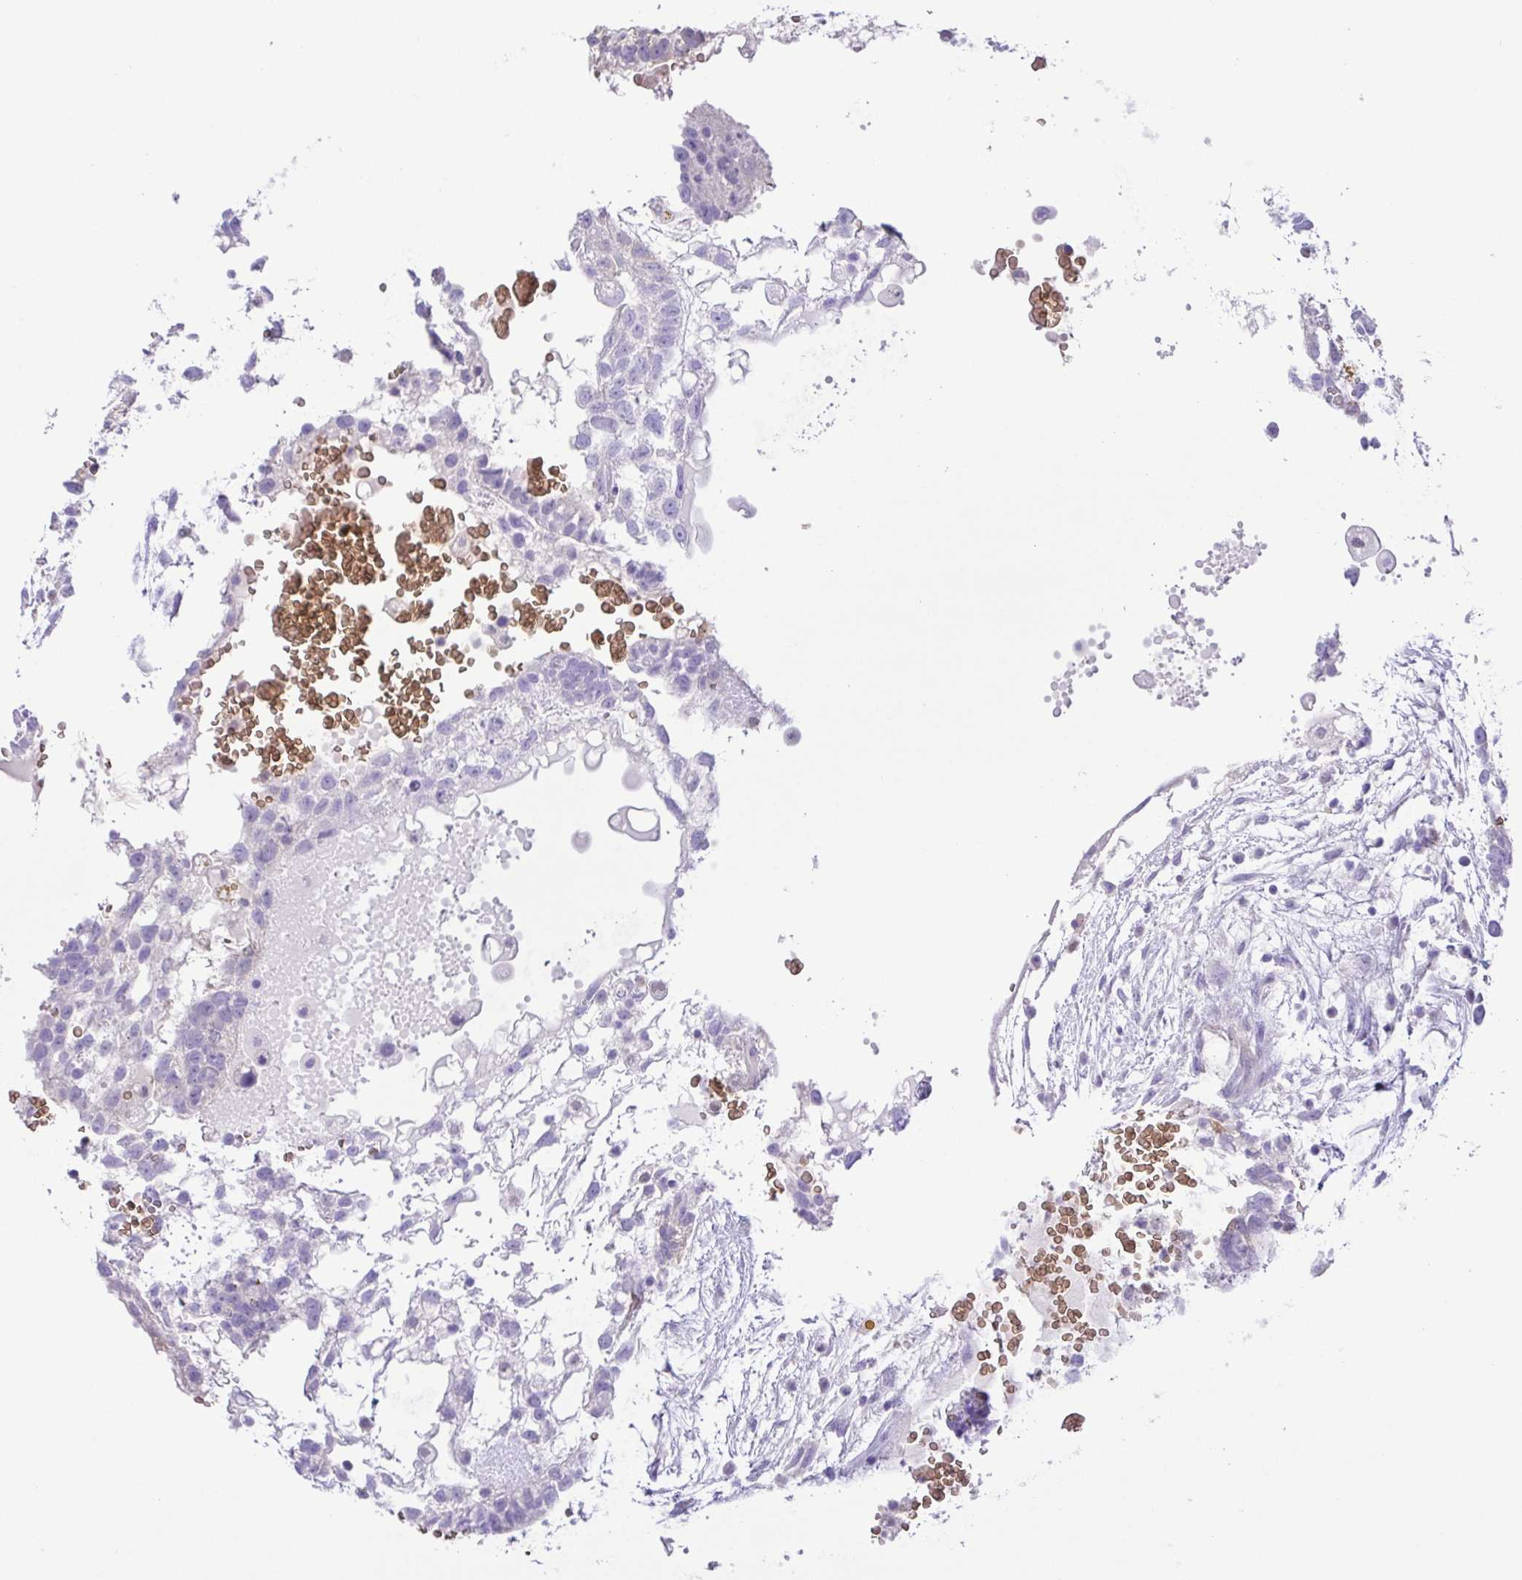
{"staining": {"intensity": "negative", "quantity": "none", "location": "none"}, "tissue": "testis cancer", "cell_type": "Tumor cells", "image_type": "cancer", "snomed": [{"axis": "morphology", "description": "Normal tissue, NOS"}, {"axis": "morphology", "description": "Carcinoma, Embryonal, NOS"}, {"axis": "topography", "description": "Testis"}], "caption": "Tumor cells are negative for protein expression in human testis cancer.", "gene": "EPB42", "patient": {"sex": "male", "age": 32}}